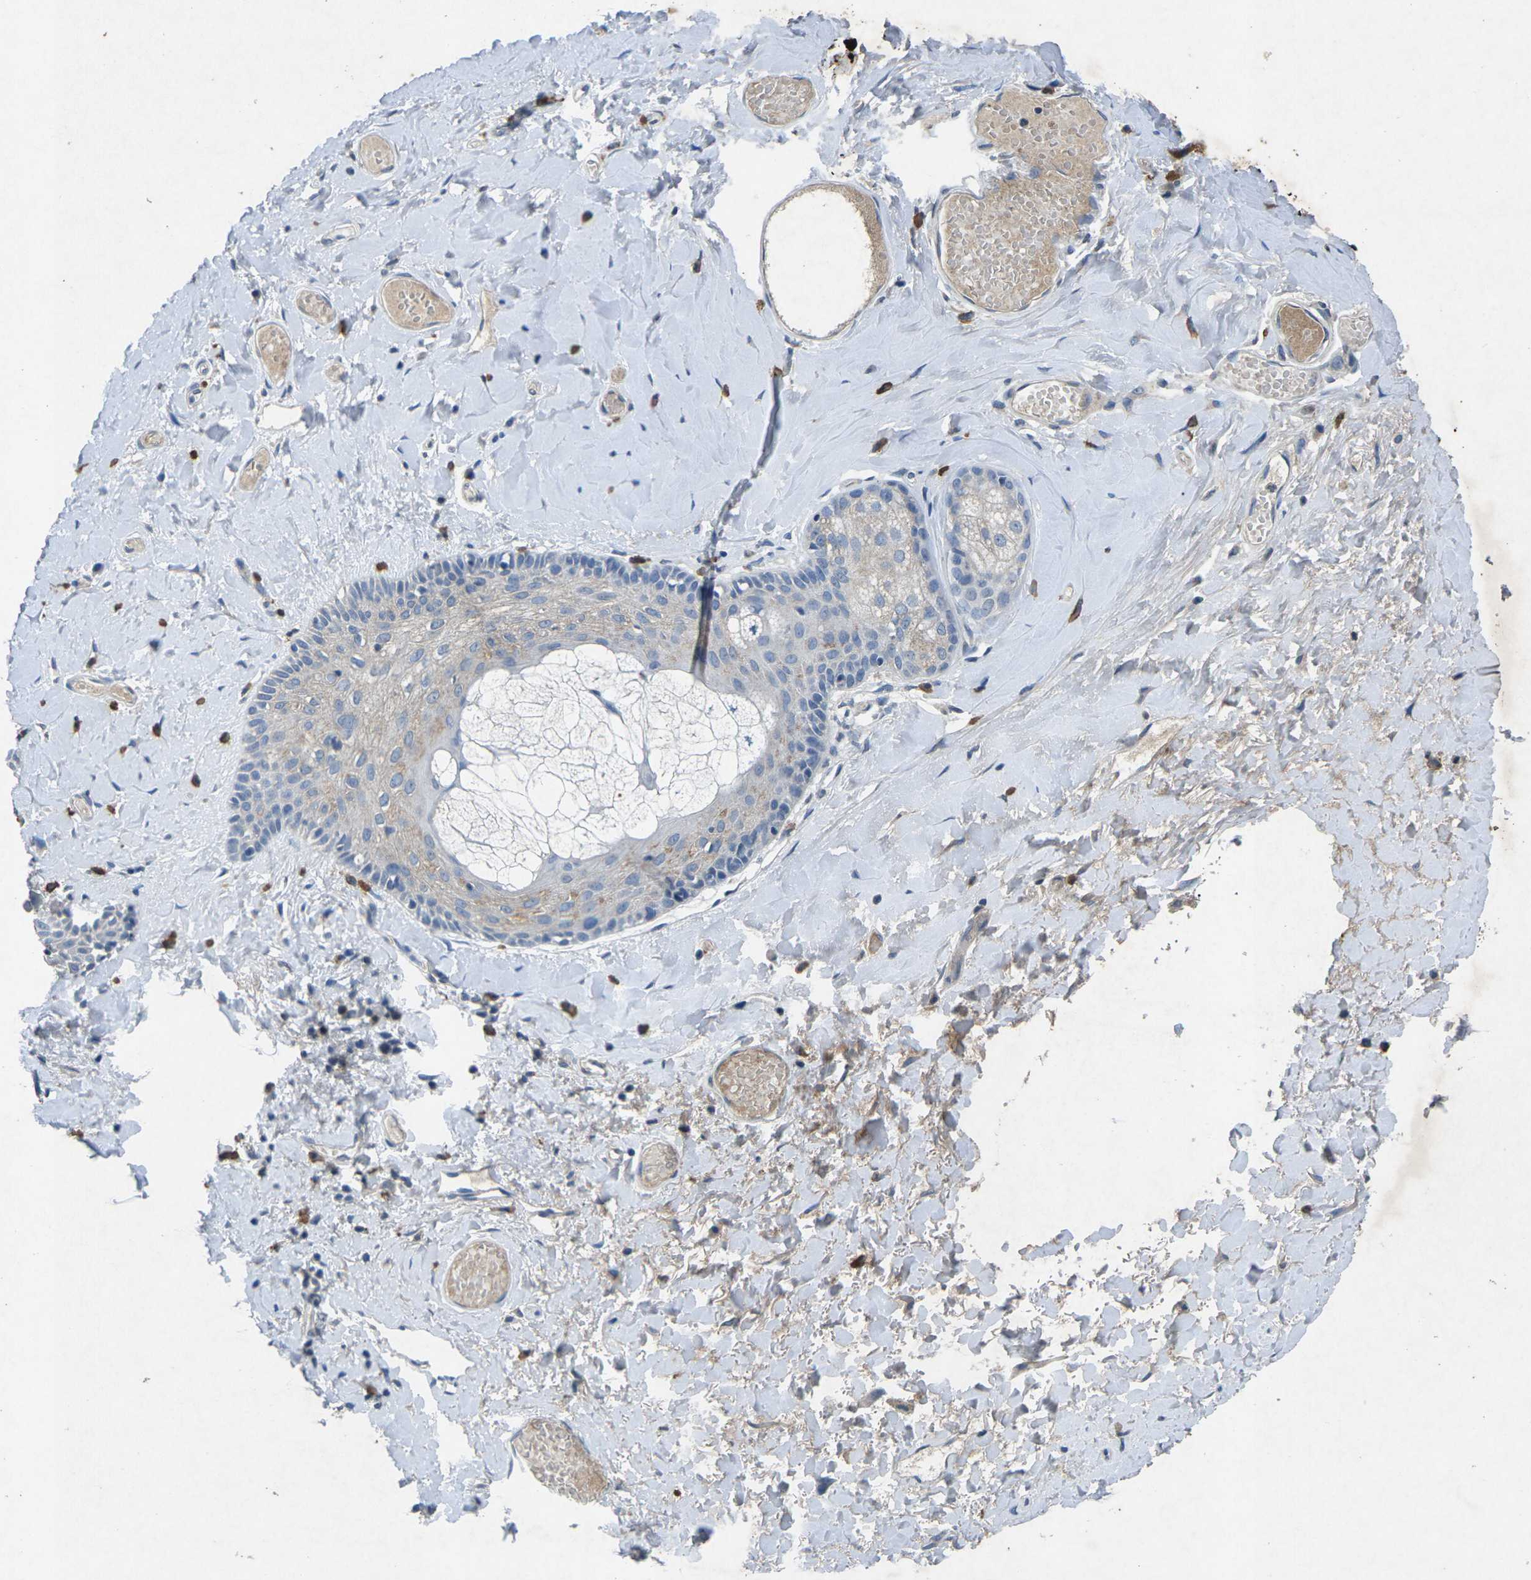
{"staining": {"intensity": "weak", "quantity": "<25%", "location": "cytoplasmic/membranous"}, "tissue": "skin", "cell_type": "Epidermal cells", "image_type": "normal", "snomed": [{"axis": "morphology", "description": "Normal tissue, NOS"}, {"axis": "topography", "description": "Anal"}], "caption": "A high-resolution photomicrograph shows immunohistochemistry staining of benign skin, which reveals no significant staining in epidermal cells.", "gene": "PLG", "patient": {"sex": "male", "age": 69}}